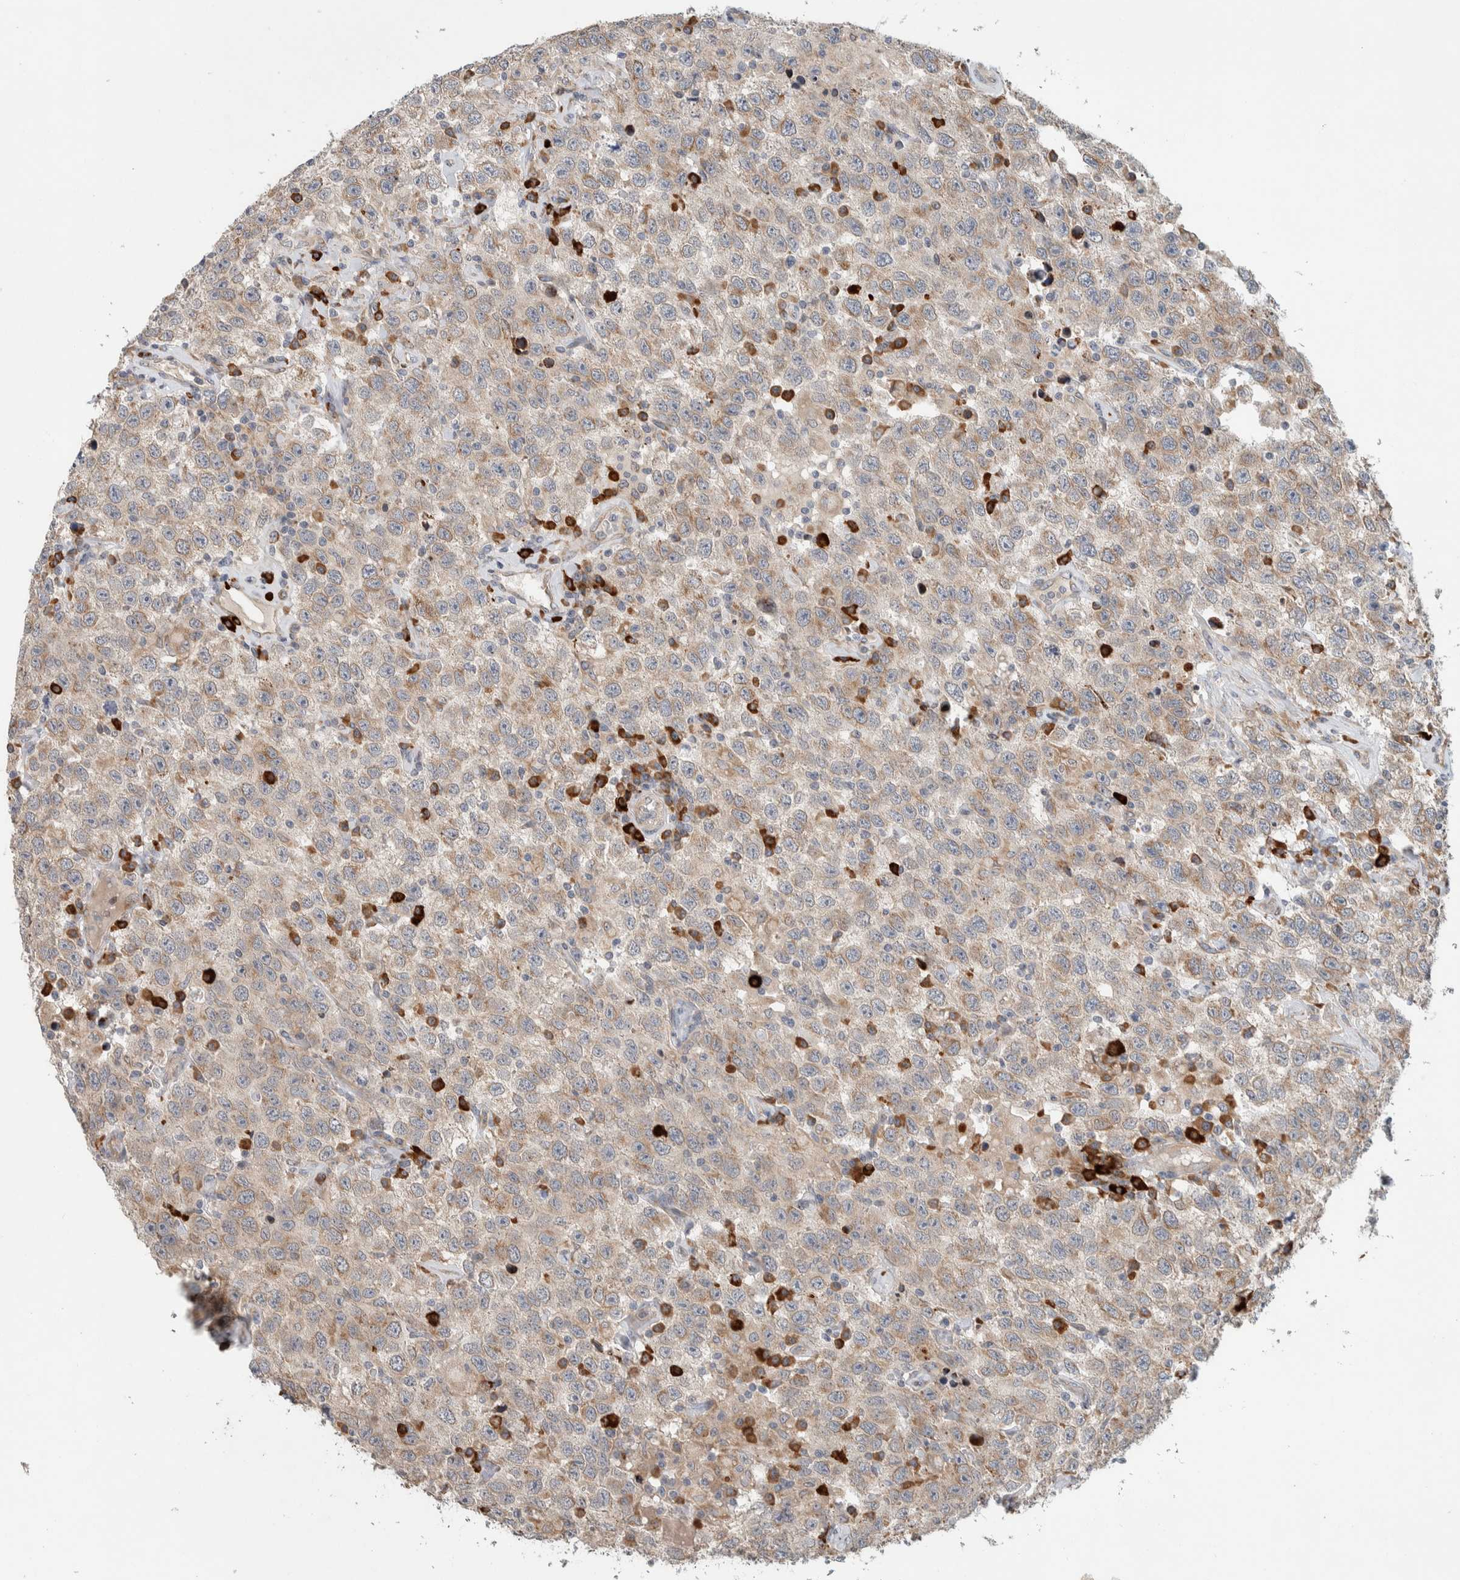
{"staining": {"intensity": "weak", "quantity": ">75%", "location": "cytoplasmic/membranous"}, "tissue": "testis cancer", "cell_type": "Tumor cells", "image_type": "cancer", "snomed": [{"axis": "morphology", "description": "Seminoma, NOS"}, {"axis": "topography", "description": "Testis"}], "caption": "The micrograph exhibits a brown stain indicating the presence of a protein in the cytoplasmic/membranous of tumor cells in seminoma (testis).", "gene": "ADCY8", "patient": {"sex": "male", "age": 41}}